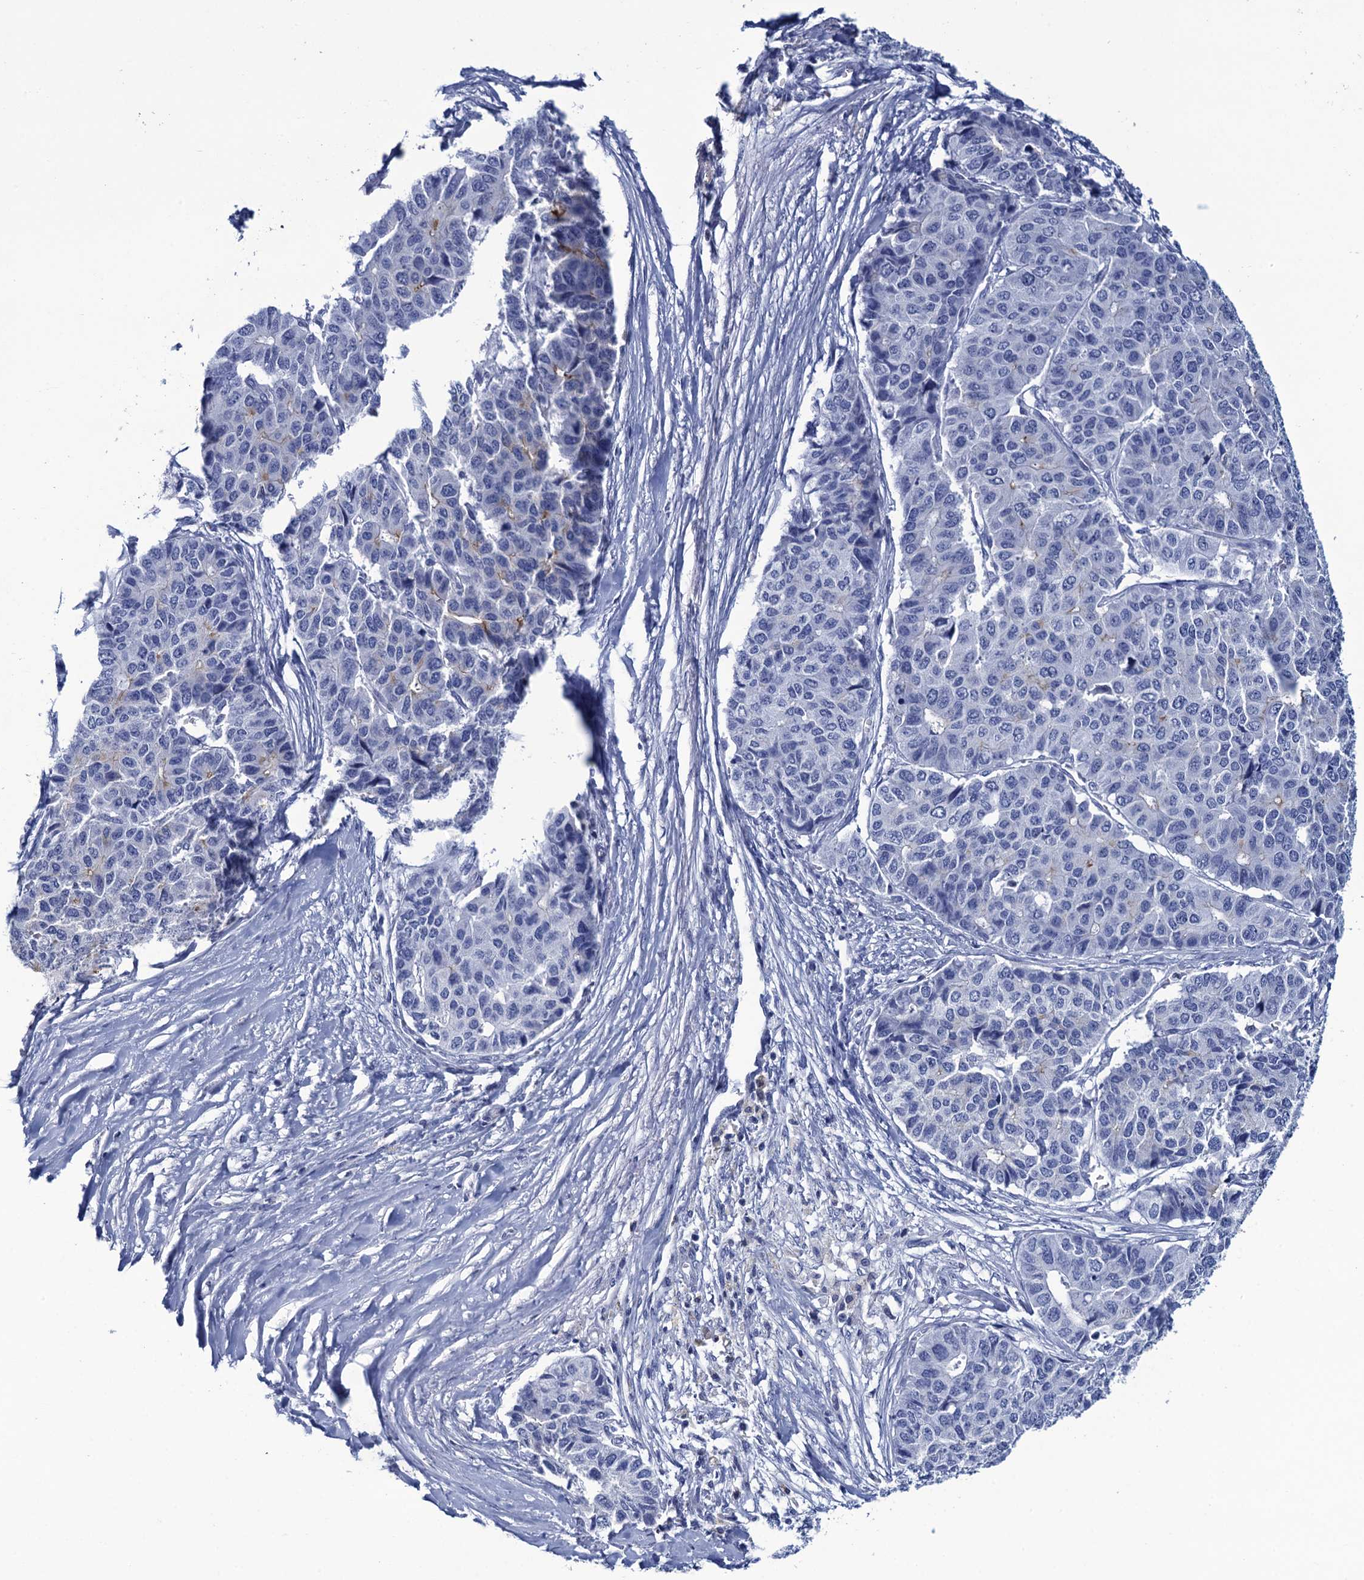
{"staining": {"intensity": "negative", "quantity": "none", "location": "none"}, "tissue": "pancreatic cancer", "cell_type": "Tumor cells", "image_type": "cancer", "snomed": [{"axis": "morphology", "description": "Adenocarcinoma, NOS"}, {"axis": "topography", "description": "Pancreas"}], "caption": "There is no significant expression in tumor cells of pancreatic cancer. Nuclei are stained in blue.", "gene": "RHCG", "patient": {"sex": "male", "age": 50}}